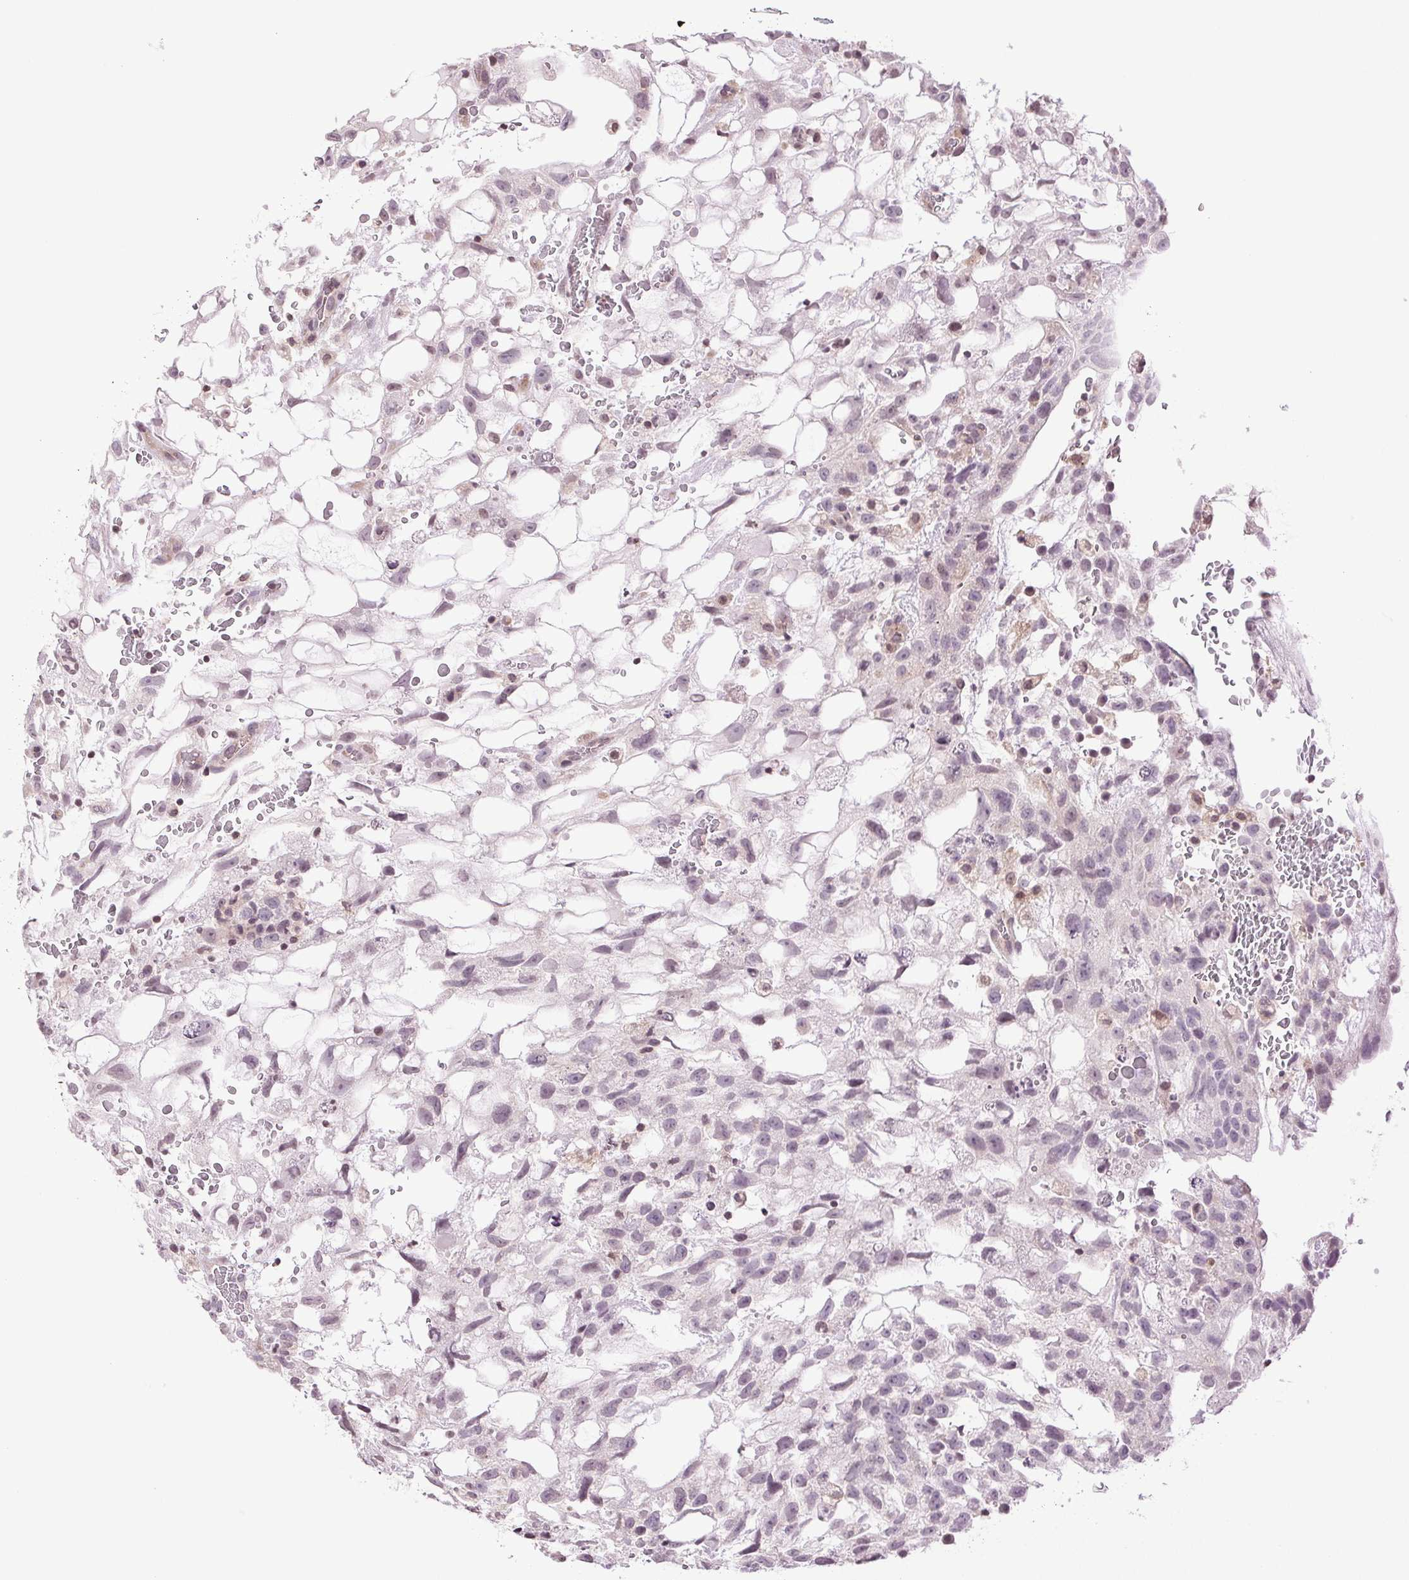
{"staining": {"intensity": "negative", "quantity": "none", "location": "none"}, "tissue": "testis cancer", "cell_type": "Tumor cells", "image_type": "cancer", "snomed": [{"axis": "morphology", "description": "Normal tissue, NOS"}, {"axis": "morphology", "description": "Carcinoma, Embryonal, NOS"}, {"axis": "topography", "description": "Testis"}], "caption": "The immunohistochemistry (IHC) histopathology image has no significant expression in tumor cells of testis embryonal carcinoma tissue. Nuclei are stained in blue.", "gene": "TNNT3", "patient": {"sex": "male", "age": 32}}